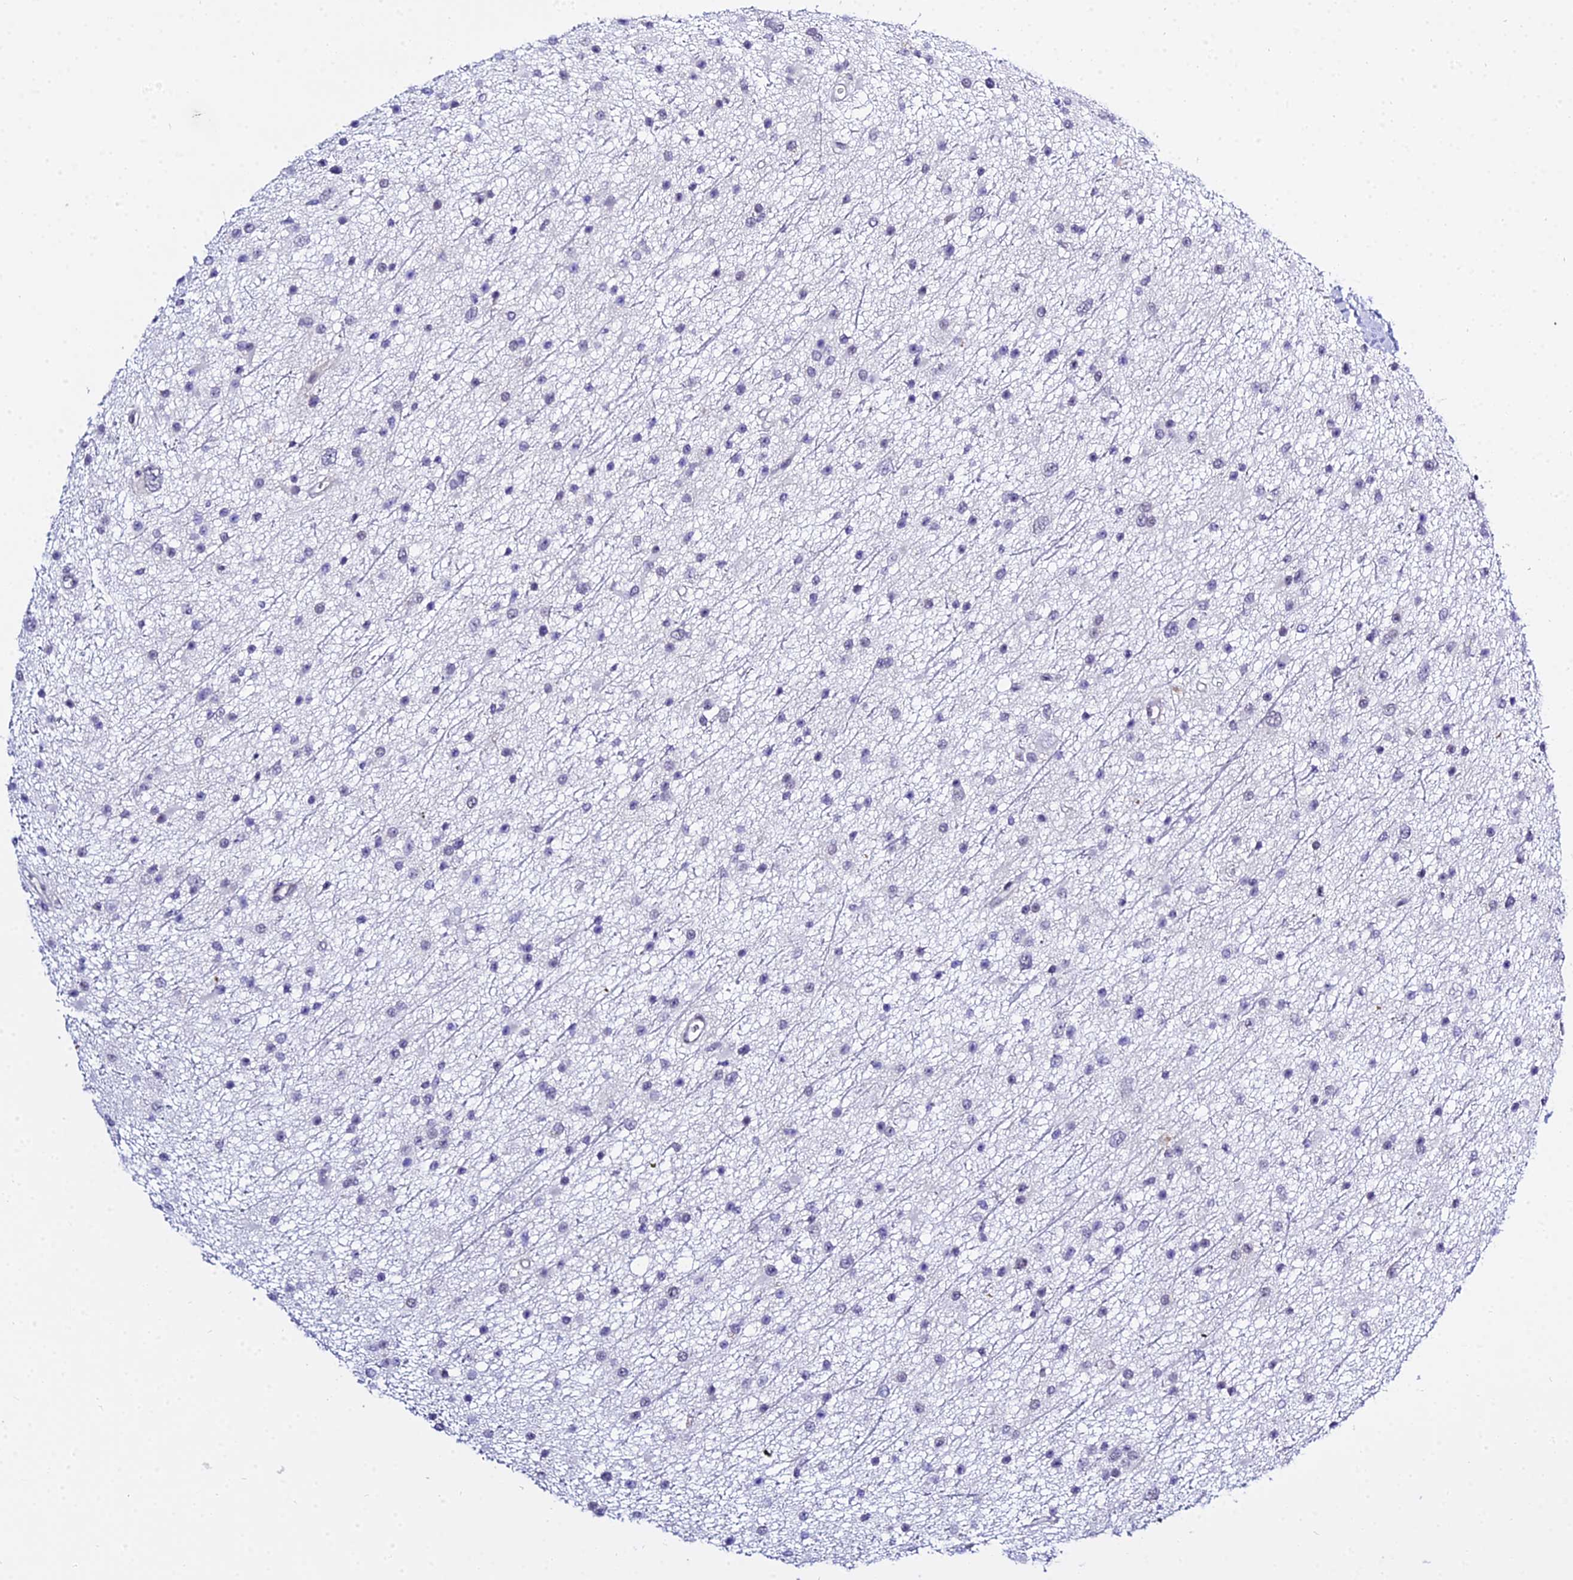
{"staining": {"intensity": "negative", "quantity": "none", "location": "none"}, "tissue": "glioma", "cell_type": "Tumor cells", "image_type": "cancer", "snomed": [{"axis": "morphology", "description": "Glioma, malignant, Low grade"}, {"axis": "topography", "description": "Cerebral cortex"}], "caption": "This is an immunohistochemistry photomicrograph of malignant glioma (low-grade). There is no staining in tumor cells.", "gene": "ZNF628", "patient": {"sex": "female", "age": 39}}